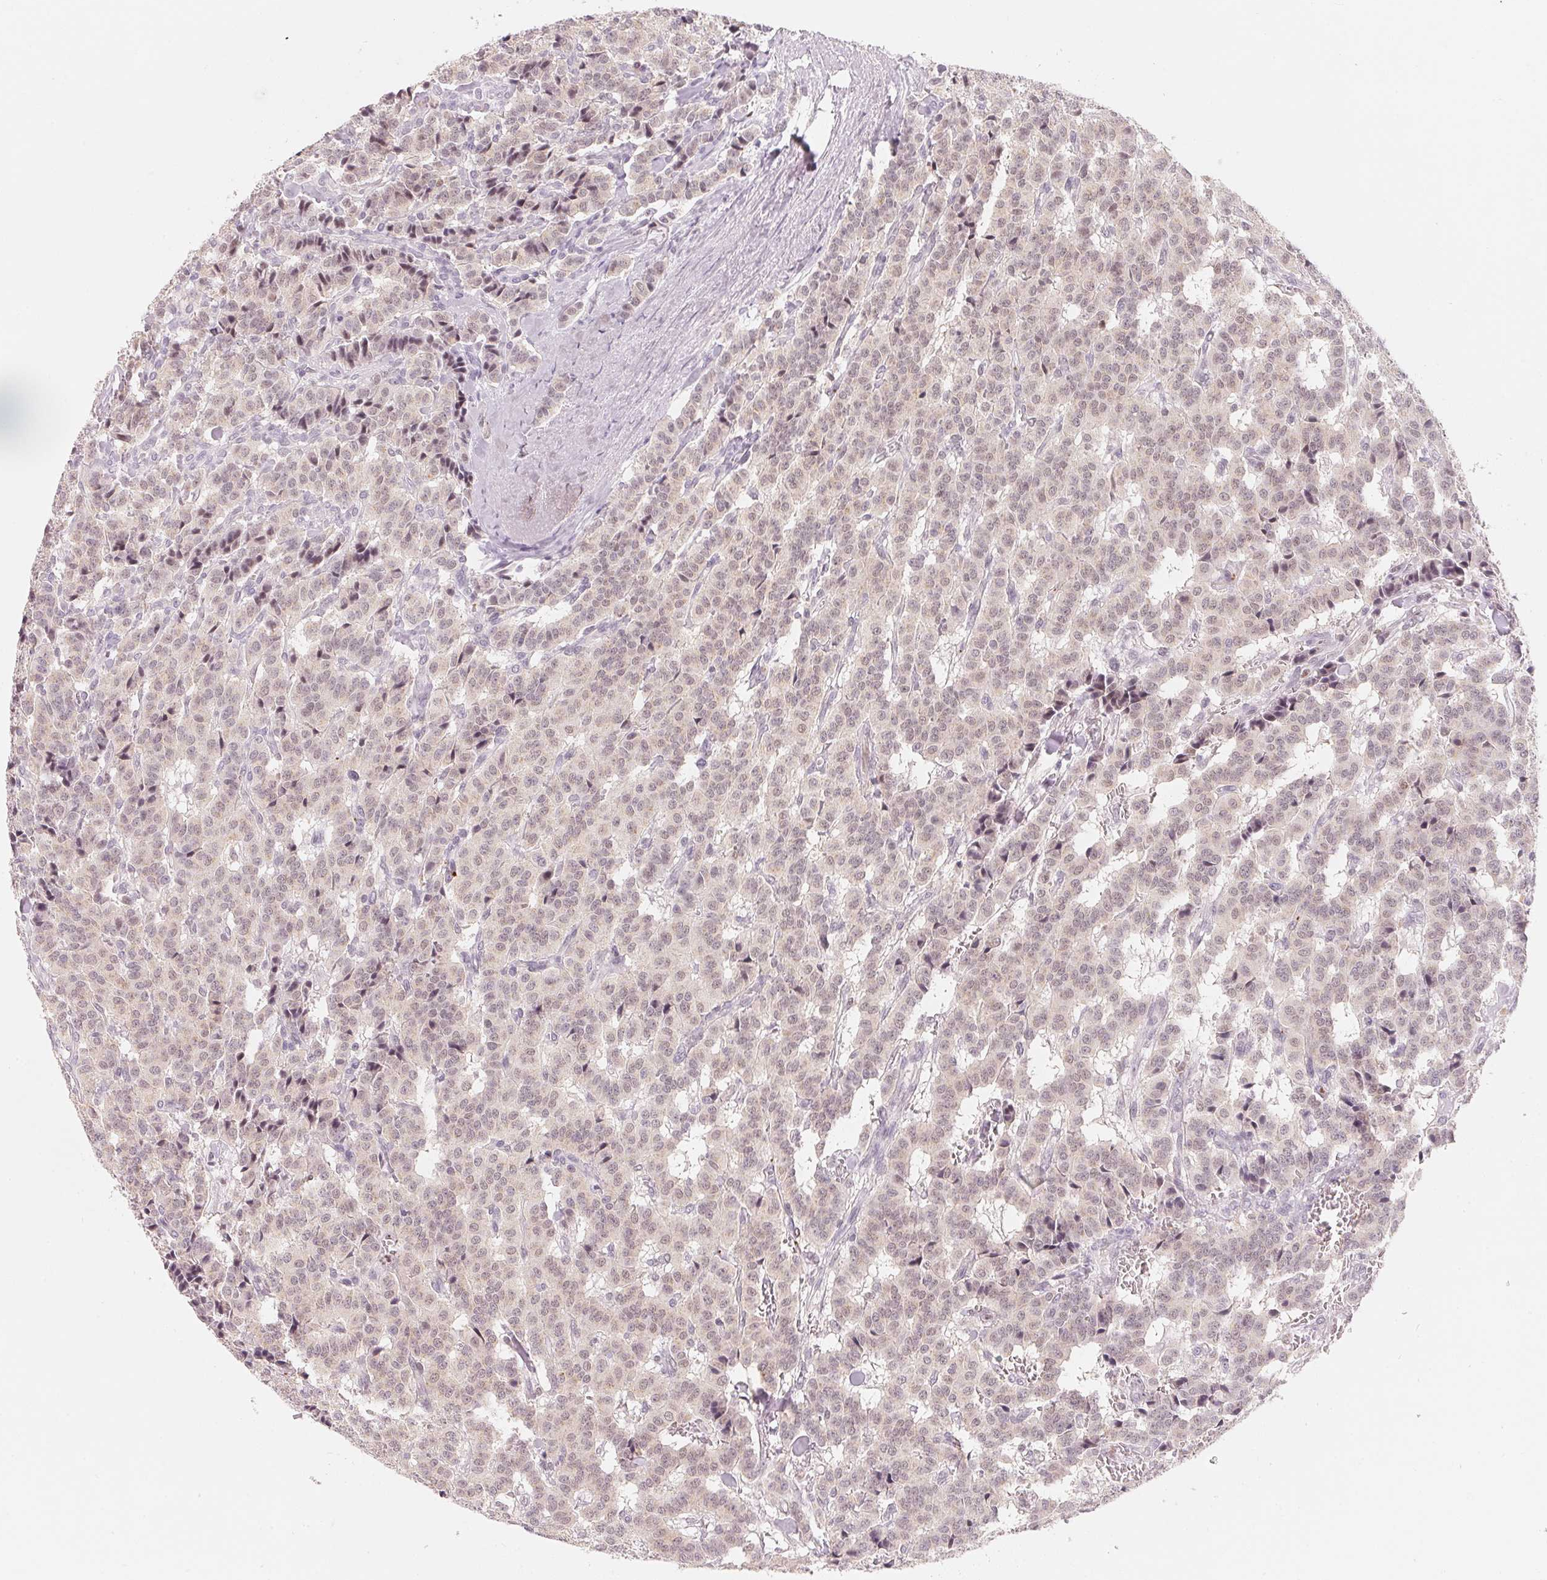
{"staining": {"intensity": "weak", "quantity": "25%-75%", "location": "nuclear"}, "tissue": "carcinoid", "cell_type": "Tumor cells", "image_type": "cancer", "snomed": [{"axis": "morphology", "description": "Normal tissue, NOS"}, {"axis": "morphology", "description": "Carcinoid, malignant, NOS"}, {"axis": "topography", "description": "Lung"}], "caption": "A low amount of weak nuclear staining is appreciated in approximately 25%-75% of tumor cells in carcinoid tissue.", "gene": "ARHGAP22", "patient": {"sex": "female", "age": 46}}